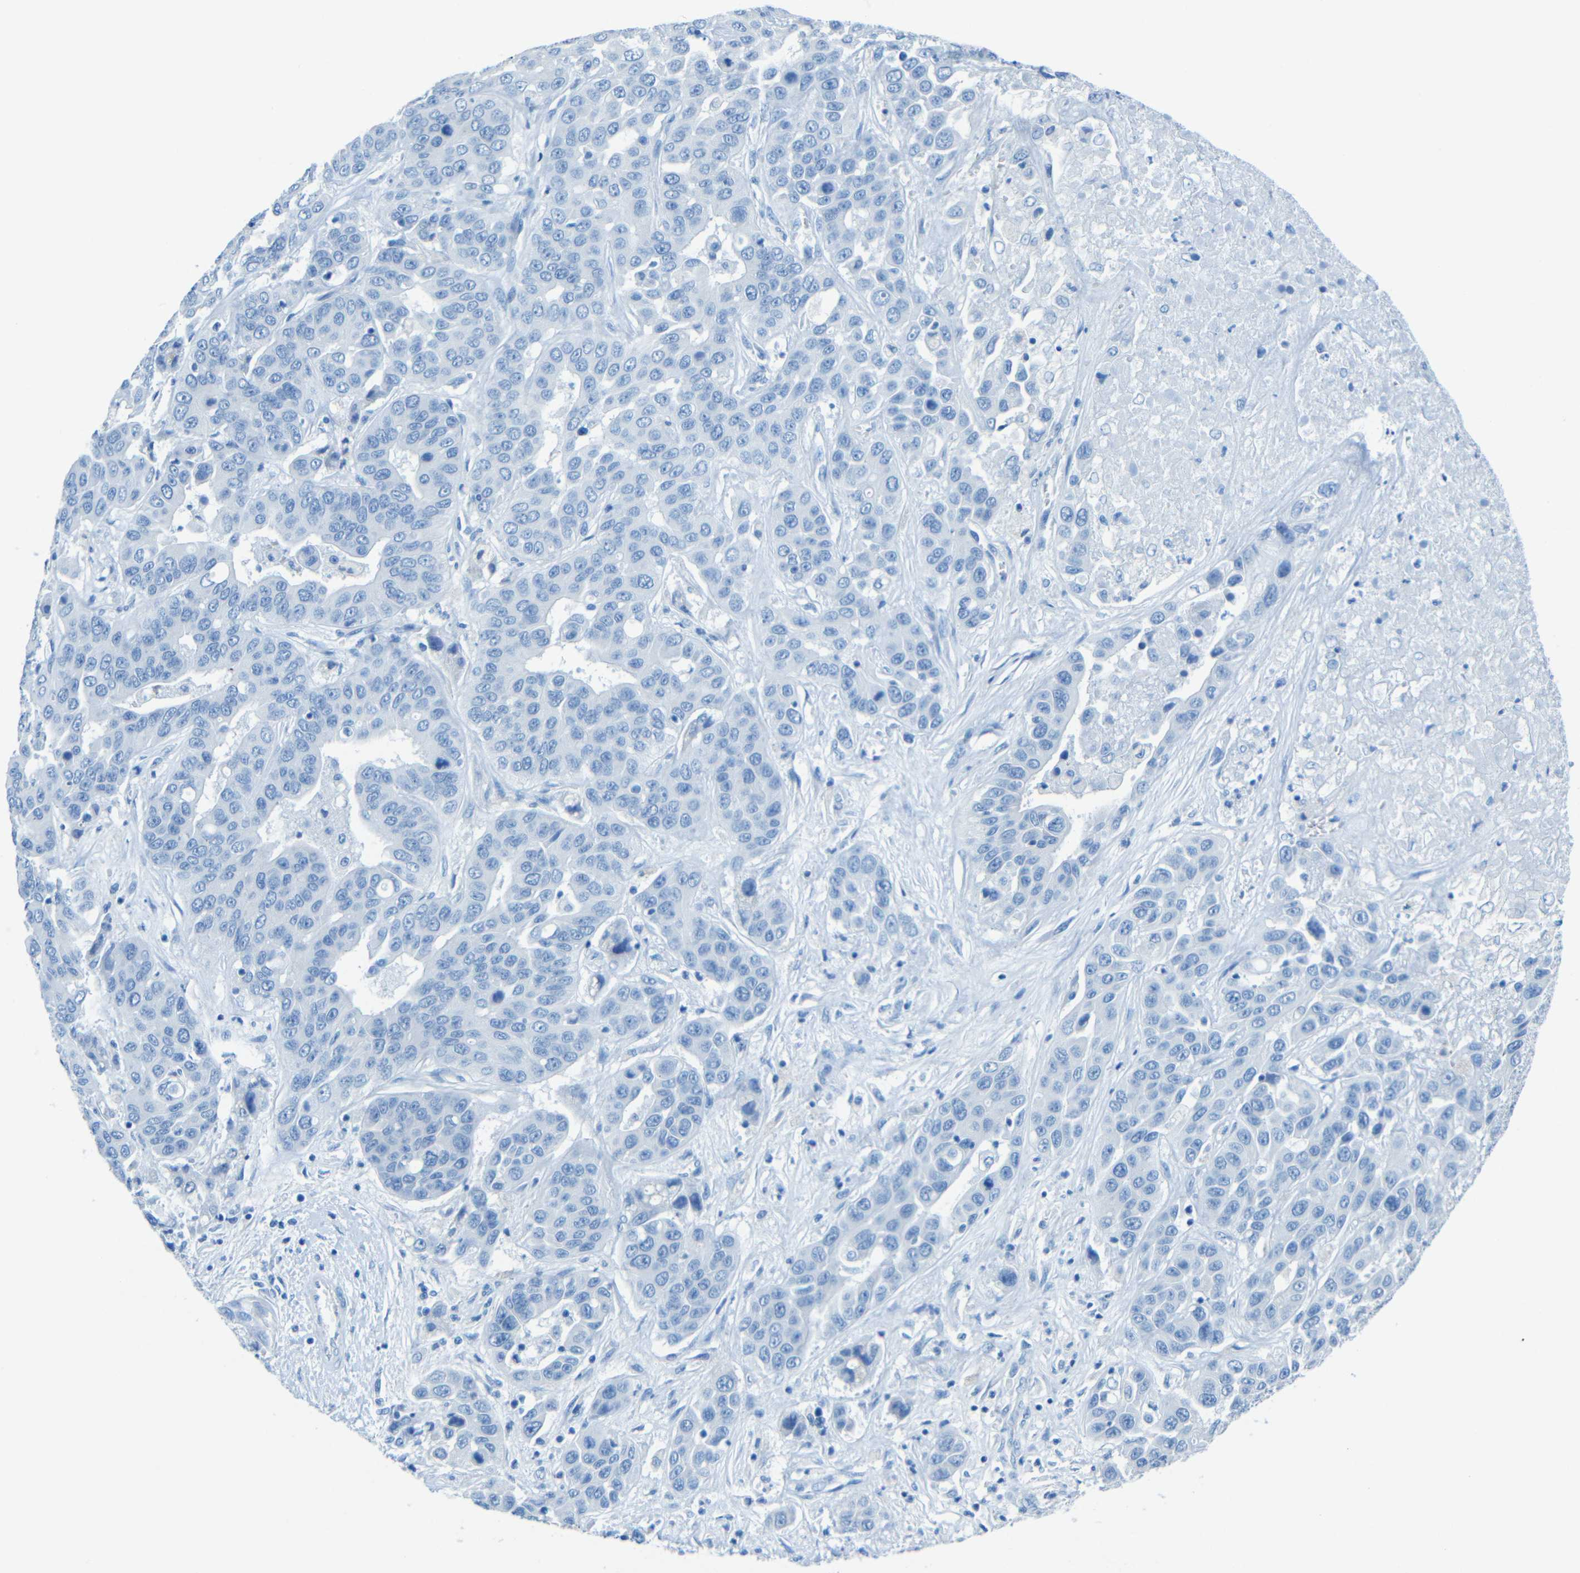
{"staining": {"intensity": "negative", "quantity": "none", "location": "none"}, "tissue": "liver cancer", "cell_type": "Tumor cells", "image_type": "cancer", "snomed": [{"axis": "morphology", "description": "Cholangiocarcinoma"}, {"axis": "topography", "description": "Liver"}], "caption": "This is an immunohistochemistry micrograph of cholangiocarcinoma (liver). There is no expression in tumor cells.", "gene": "TUBB4B", "patient": {"sex": "female", "age": 52}}